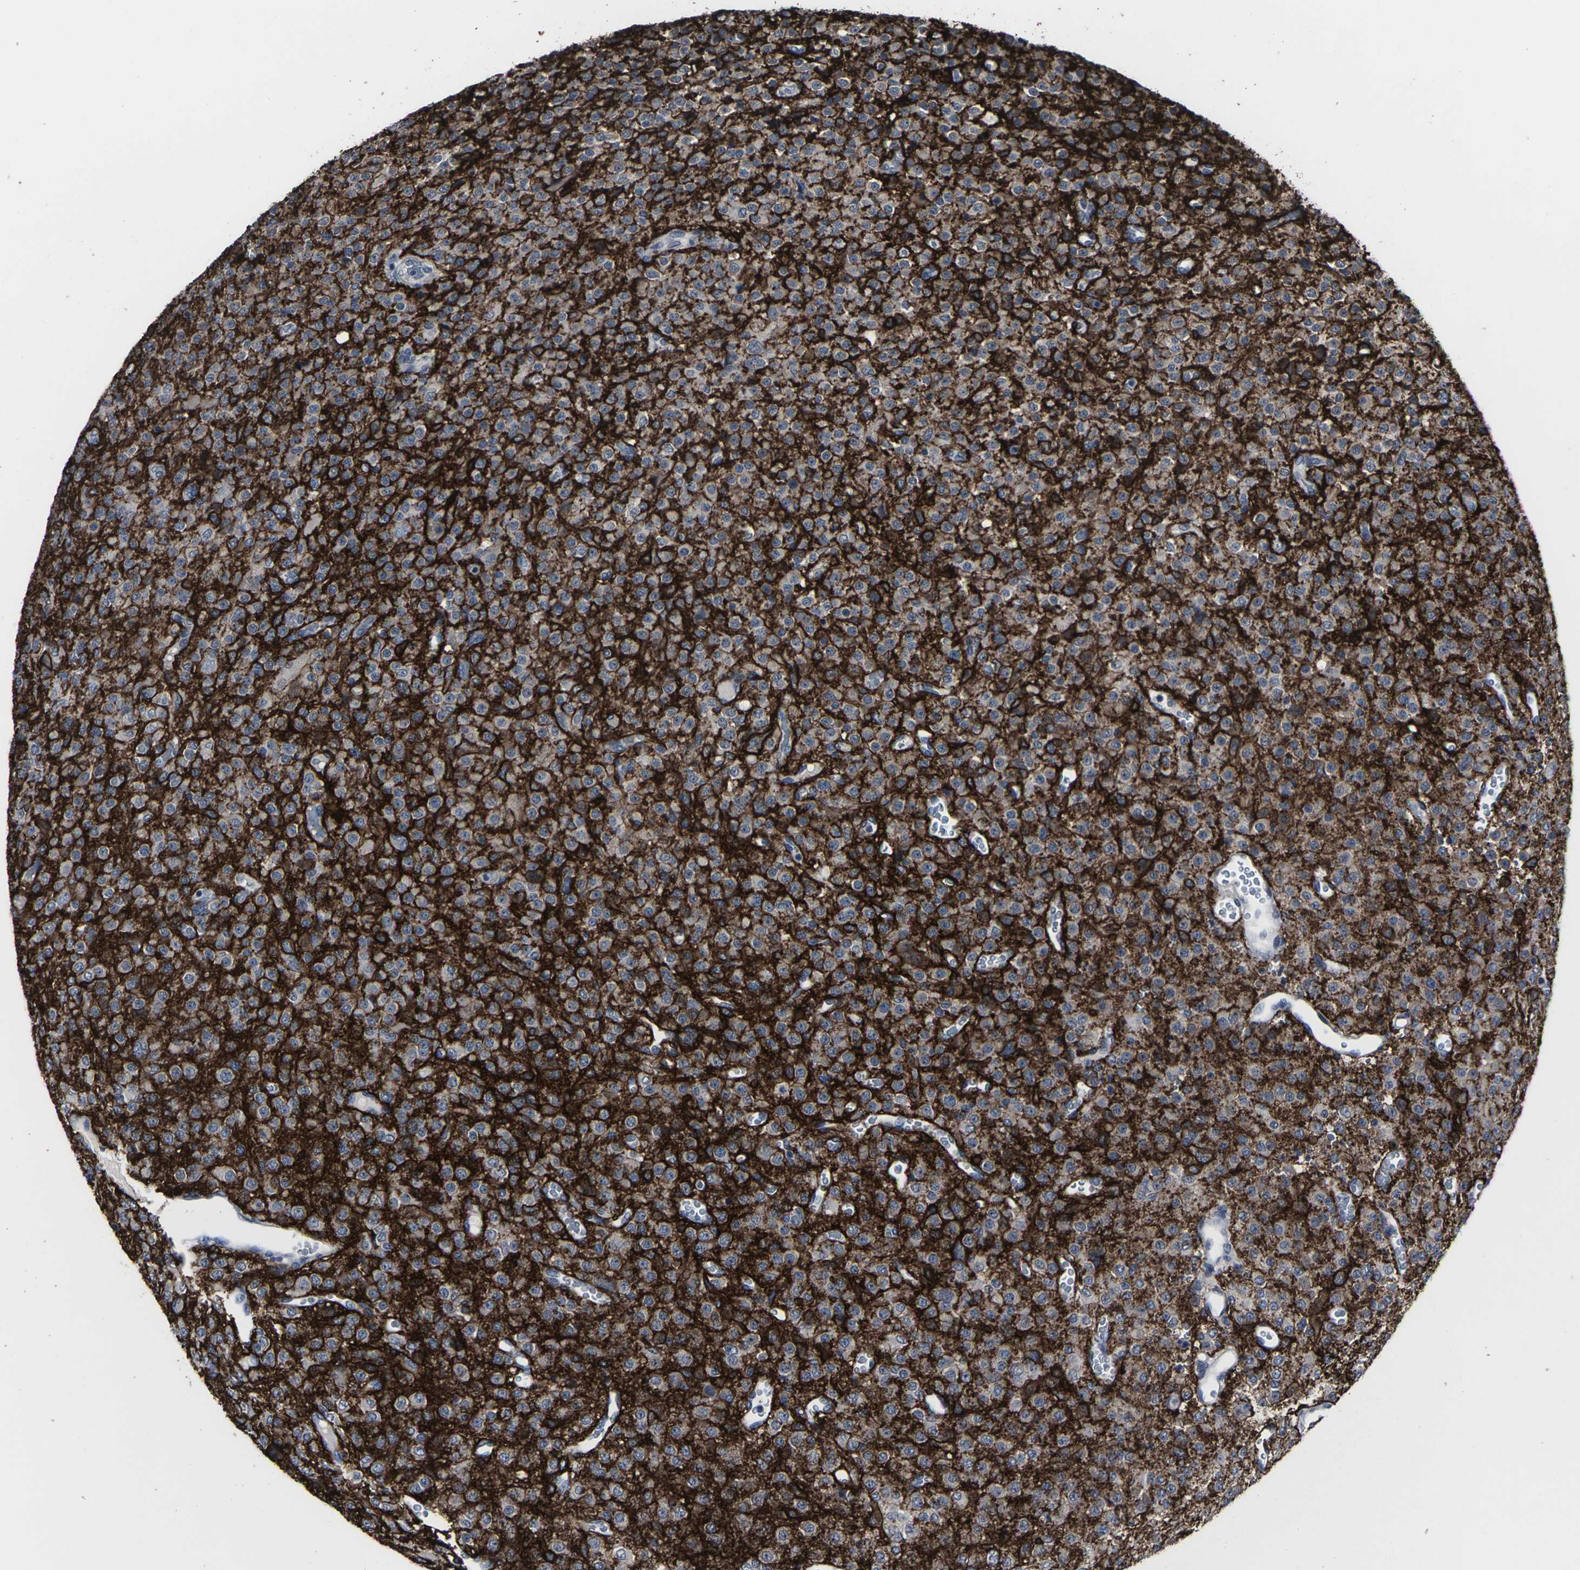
{"staining": {"intensity": "weak", "quantity": "<25%", "location": "cytoplasmic/membranous"}, "tissue": "glioma", "cell_type": "Tumor cells", "image_type": "cancer", "snomed": [{"axis": "morphology", "description": "Glioma, malignant, Low grade"}, {"axis": "topography", "description": "Brain"}], "caption": "The image shows no staining of tumor cells in glioma.", "gene": "MSANTD4", "patient": {"sex": "male", "age": 38}}